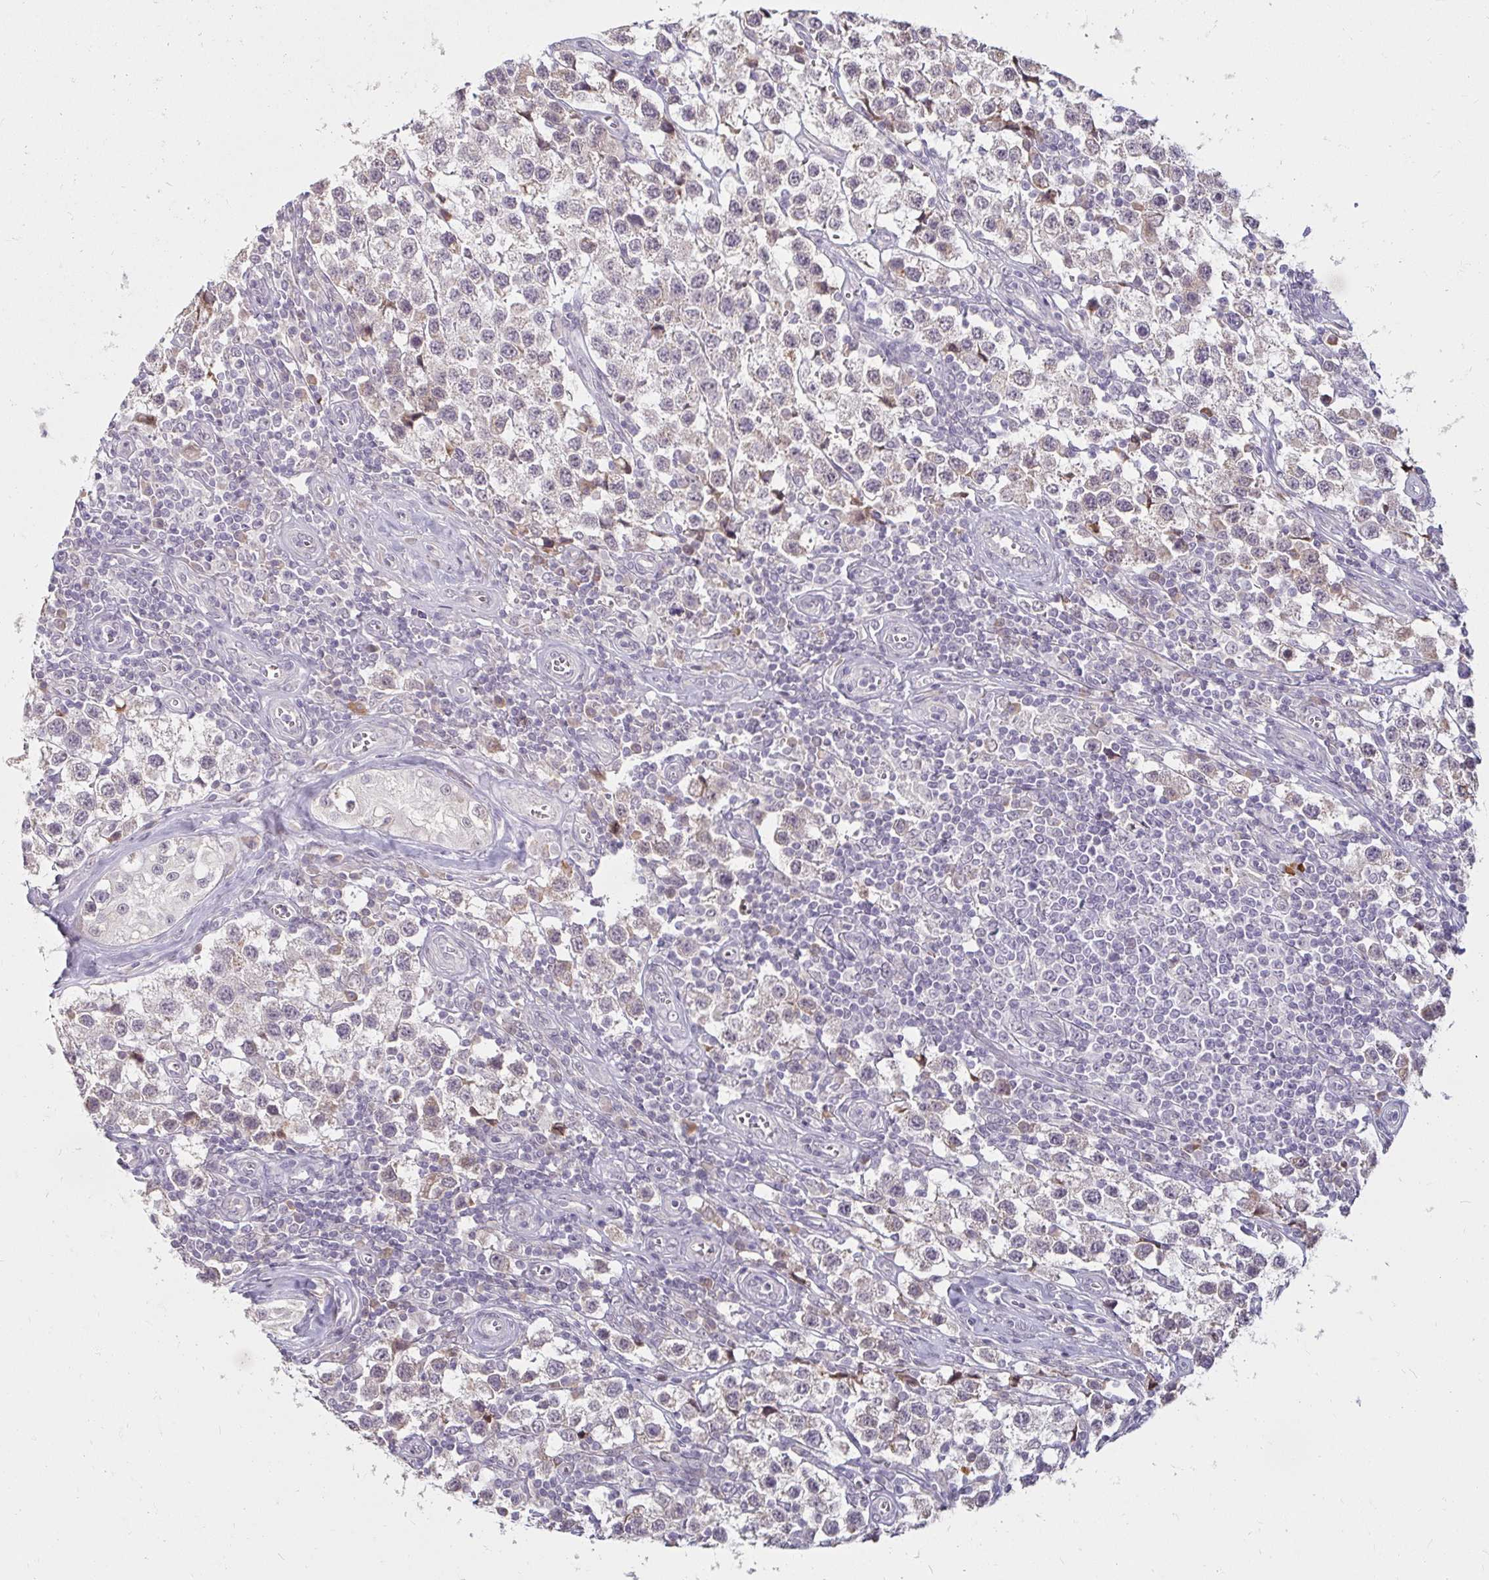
{"staining": {"intensity": "negative", "quantity": "none", "location": "none"}, "tissue": "testis cancer", "cell_type": "Tumor cells", "image_type": "cancer", "snomed": [{"axis": "morphology", "description": "Seminoma, NOS"}, {"axis": "topography", "description": "Testis"}], "caption": "Tumor cells are negative for brown protein staining in testis cancer (seminoma).", "gene": "DDN", "patient": {"sex": "male", "age": 34}}